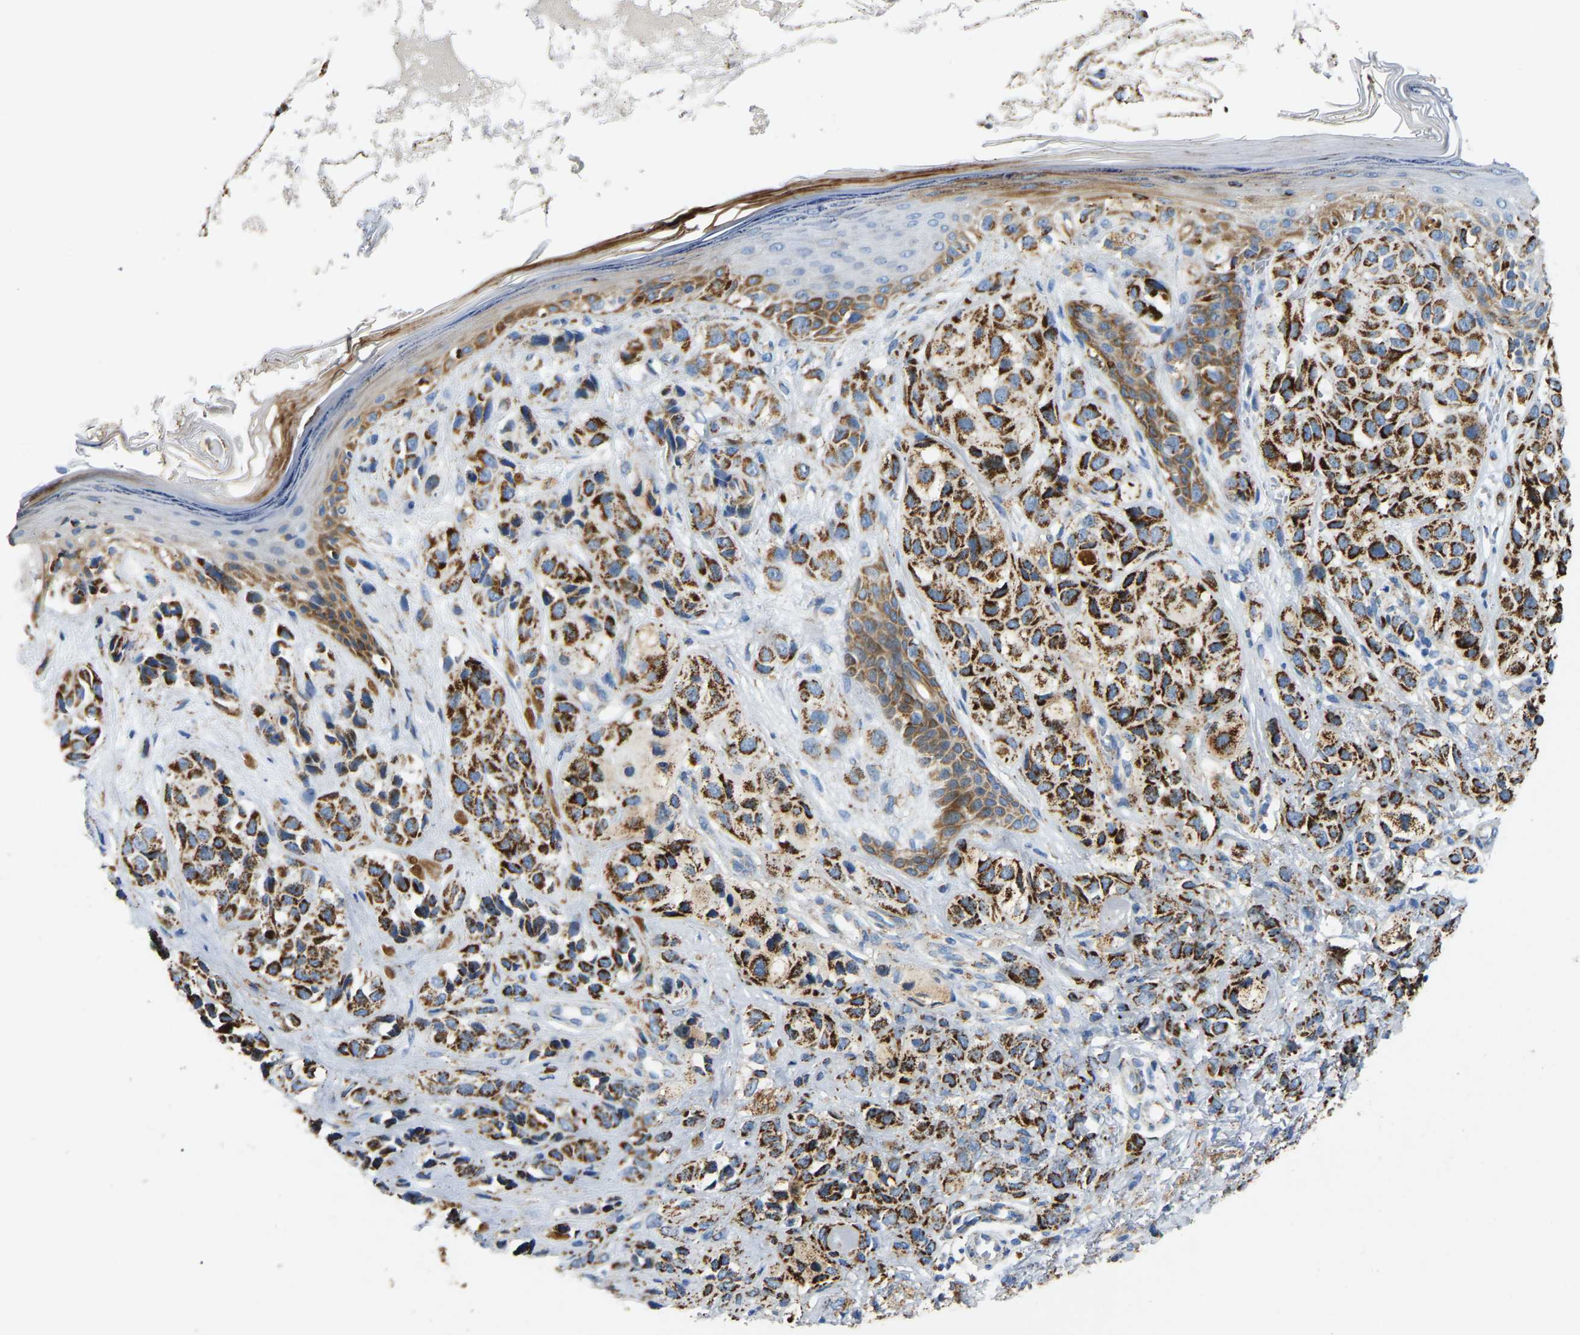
{"staining": {"intensity": "strong", "quantity": ">75%", "location": "cytoplasmic/membranous"}, "tissue": "melanoma", "cell_type": "Tumor cells", "image_type": "cancer", "snomed": [{"axis": "morphology", "description": "Malignant melanoma, NOS"}, {"axis": "topography", "description": "Skin"}], "caption": "IHC photomicrograph of melanoma stained for a protein (brown), which demonstrates high levels of strong cytoplasmic/membranous staining in about >75% of tumor cells.", "gene": "HIBADH", "patient": {"sex": "female", "age": 58}}